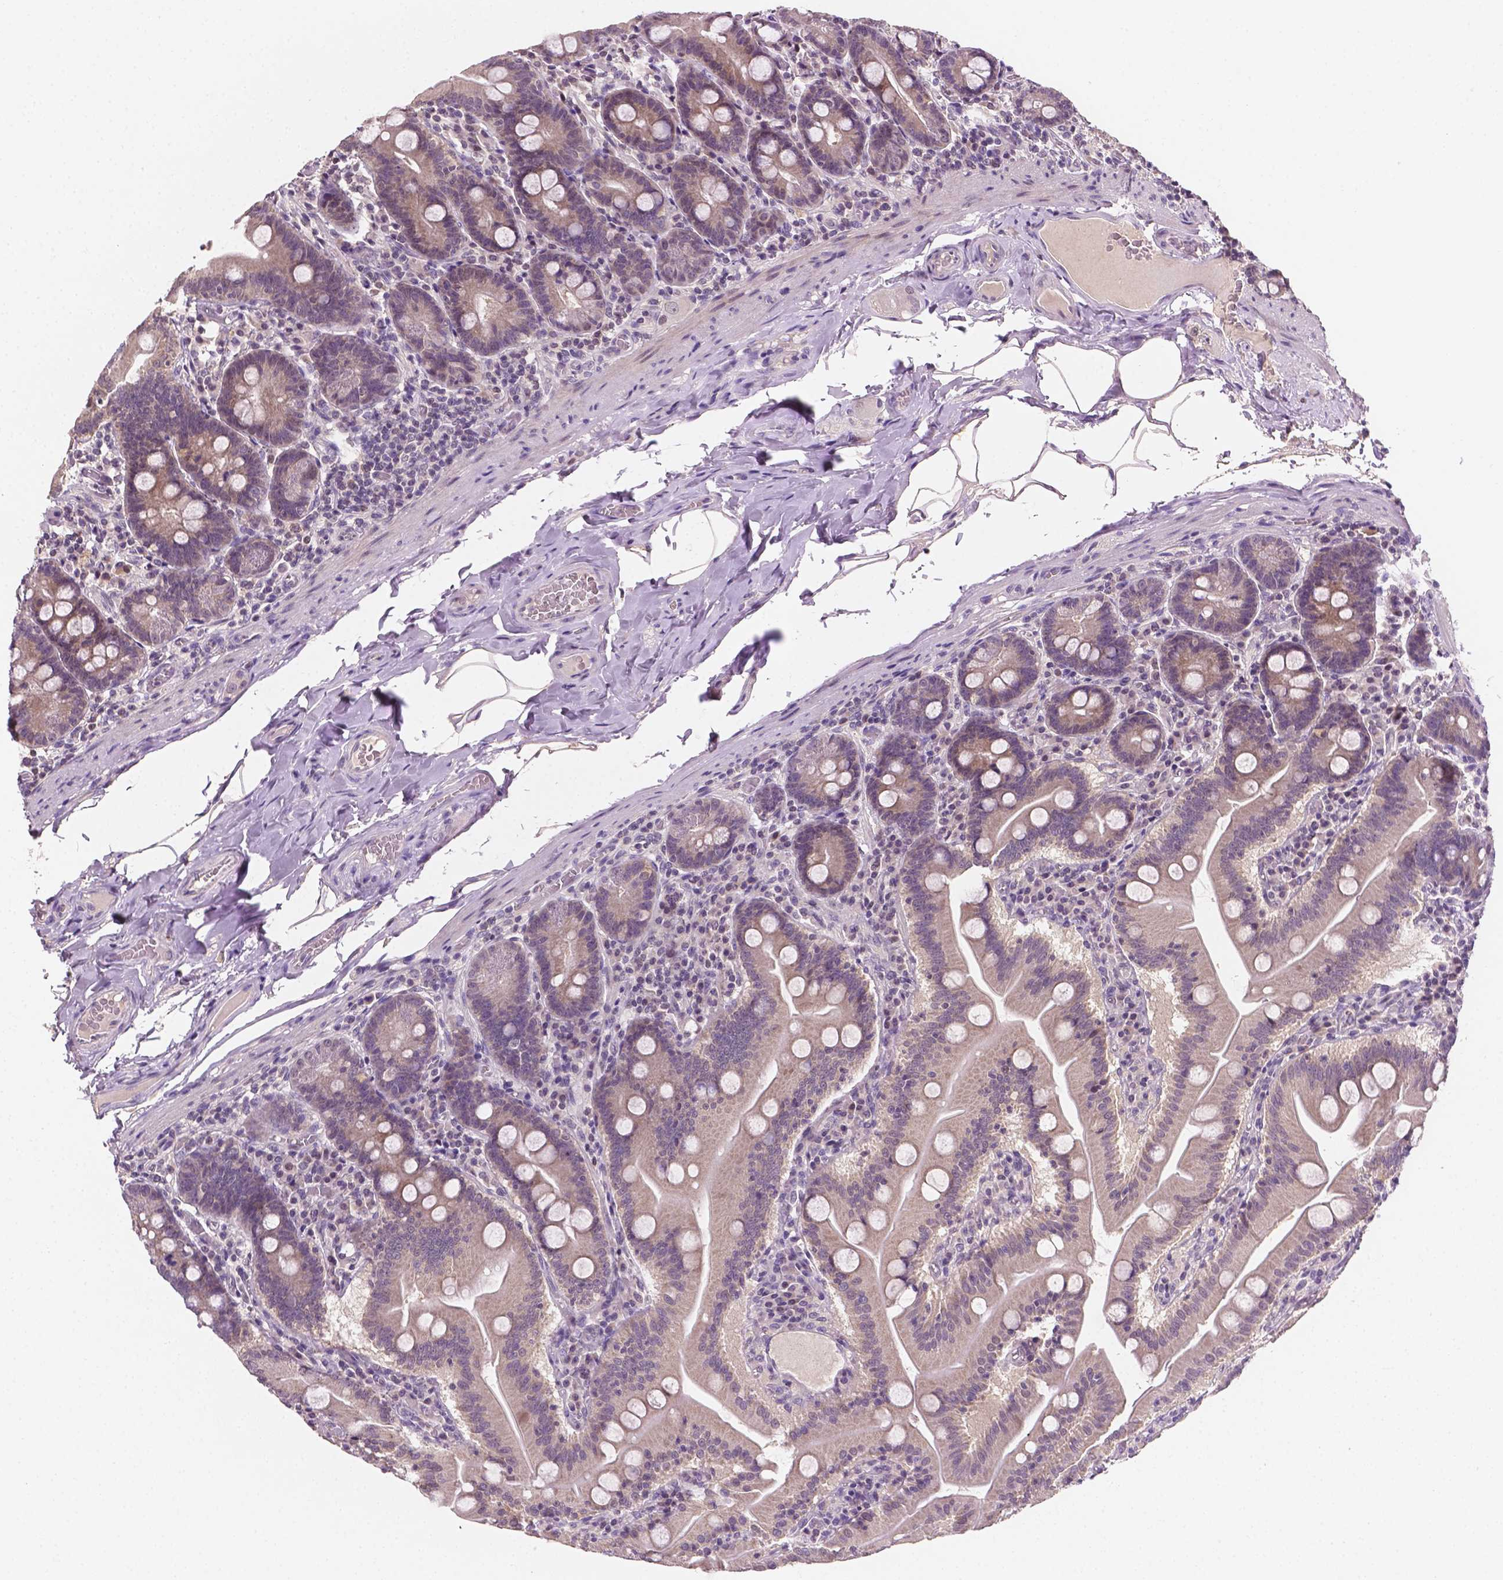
{"staining": {"intensity": "negative", "quantity": "none", "location": "none"}, "tissue": "small intestine", "cell_type": "Glandular cells", "image_type": "normal", "snomed": [{"axis": "morphology", "description": "Normal tissue, NOS"}, {"axis": "topography", "description": "Small intestine"}], "caption": "Immunohistochemistry of normal human small intestine reveals no staining in glandular cells. (IHC, brightfield microscopy, high magnification).", "gene": "MROH6", "patient": {"sex": "male", "age": 37}}